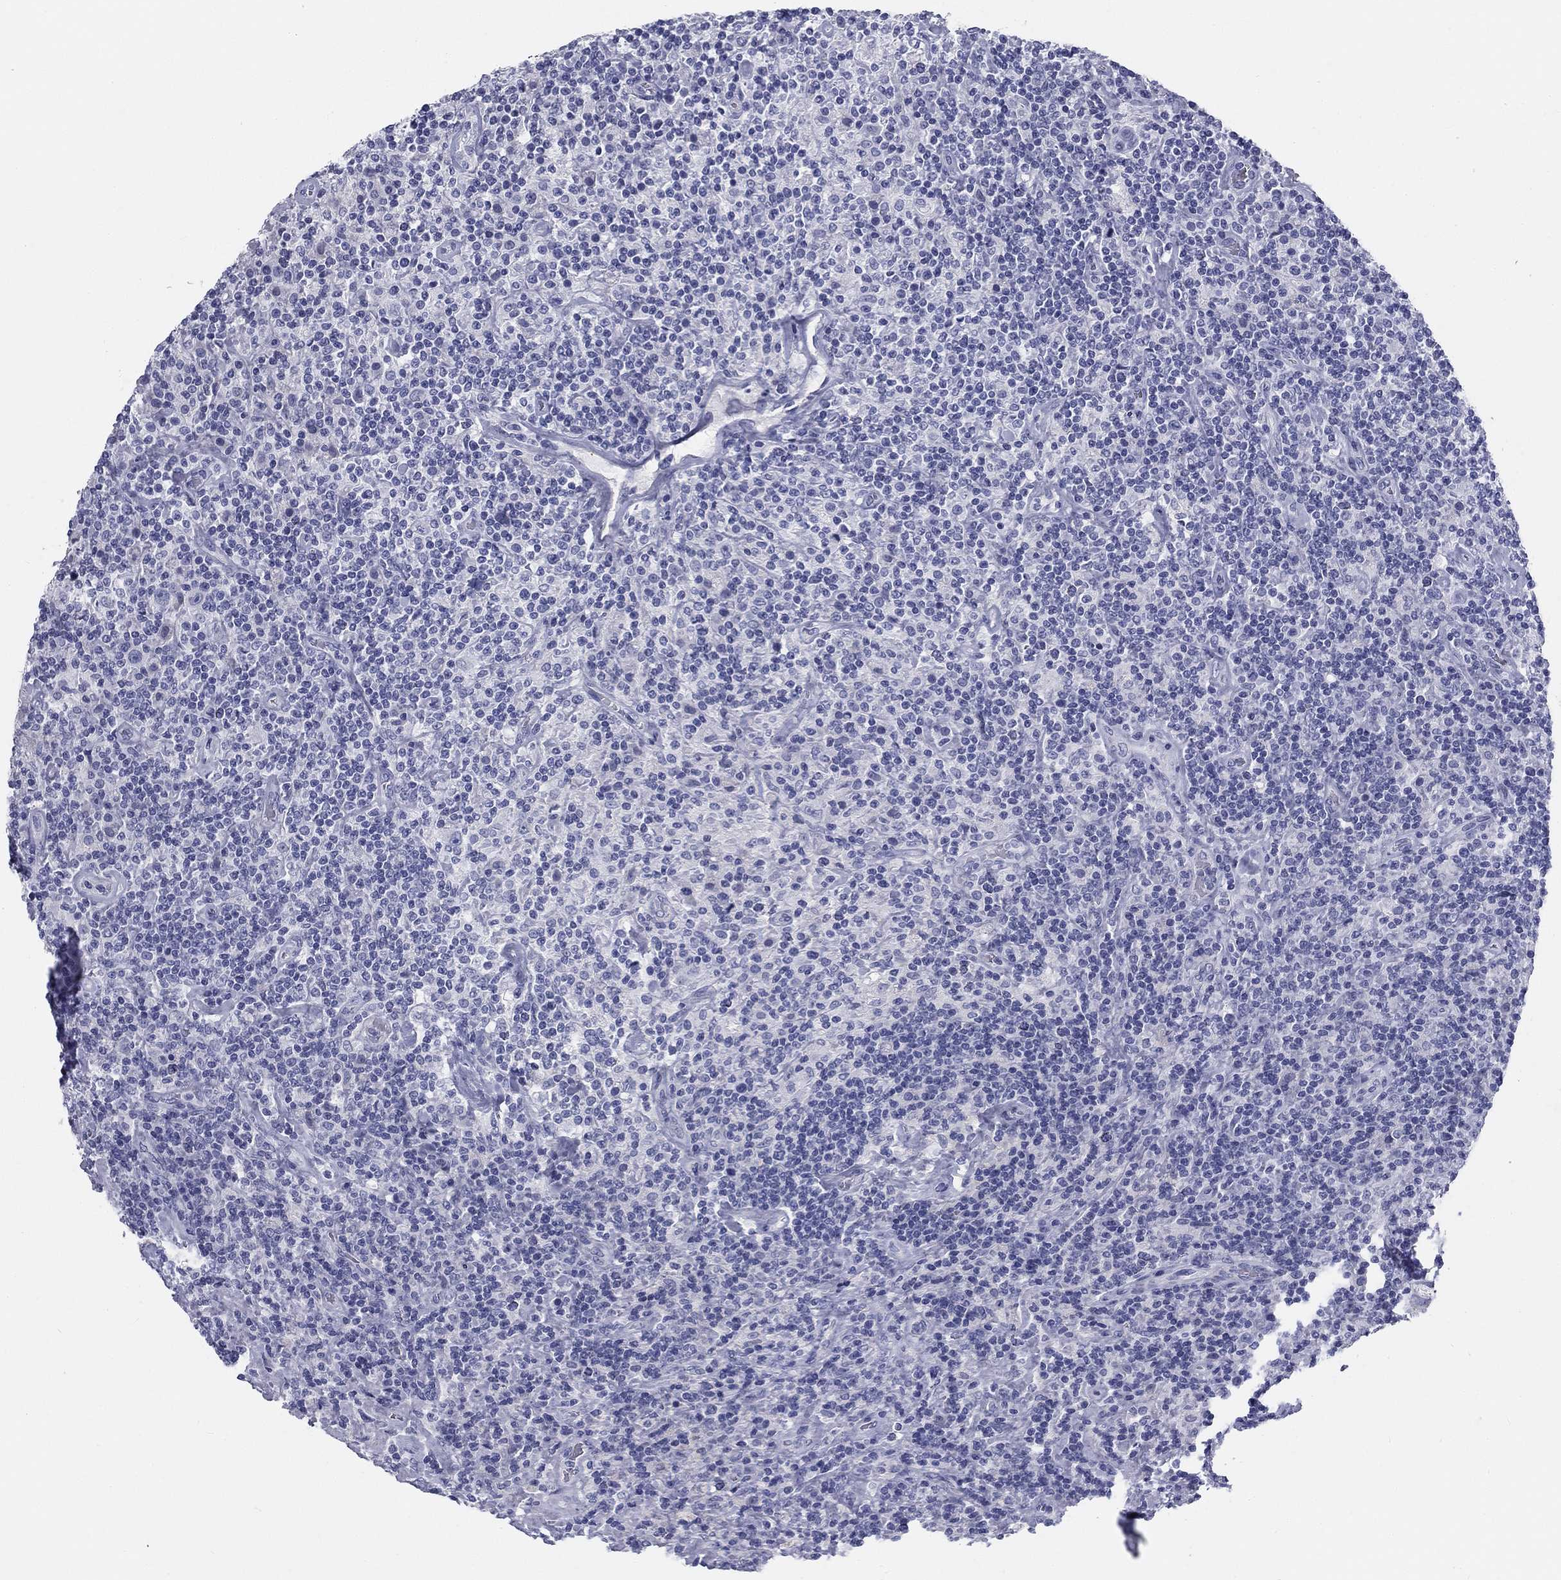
{"staining": {"intensity": "negative", "quantity": "none", "location": "none"}, "tissue": "lymphoma", "cell_type": "Tumor cells", "image_type": "cancer", "snomed": [{"axis": "morphology", "description": "Hodgkin's disease, NOS"}, {"axis": "topography", "description": "Lymph node"}], "caption": "Tumor cells are negative for brown protein staining in Hodgkin's disease.", "gene": "GALNTL5", "patient": {"sex": "male", "age": 70}}